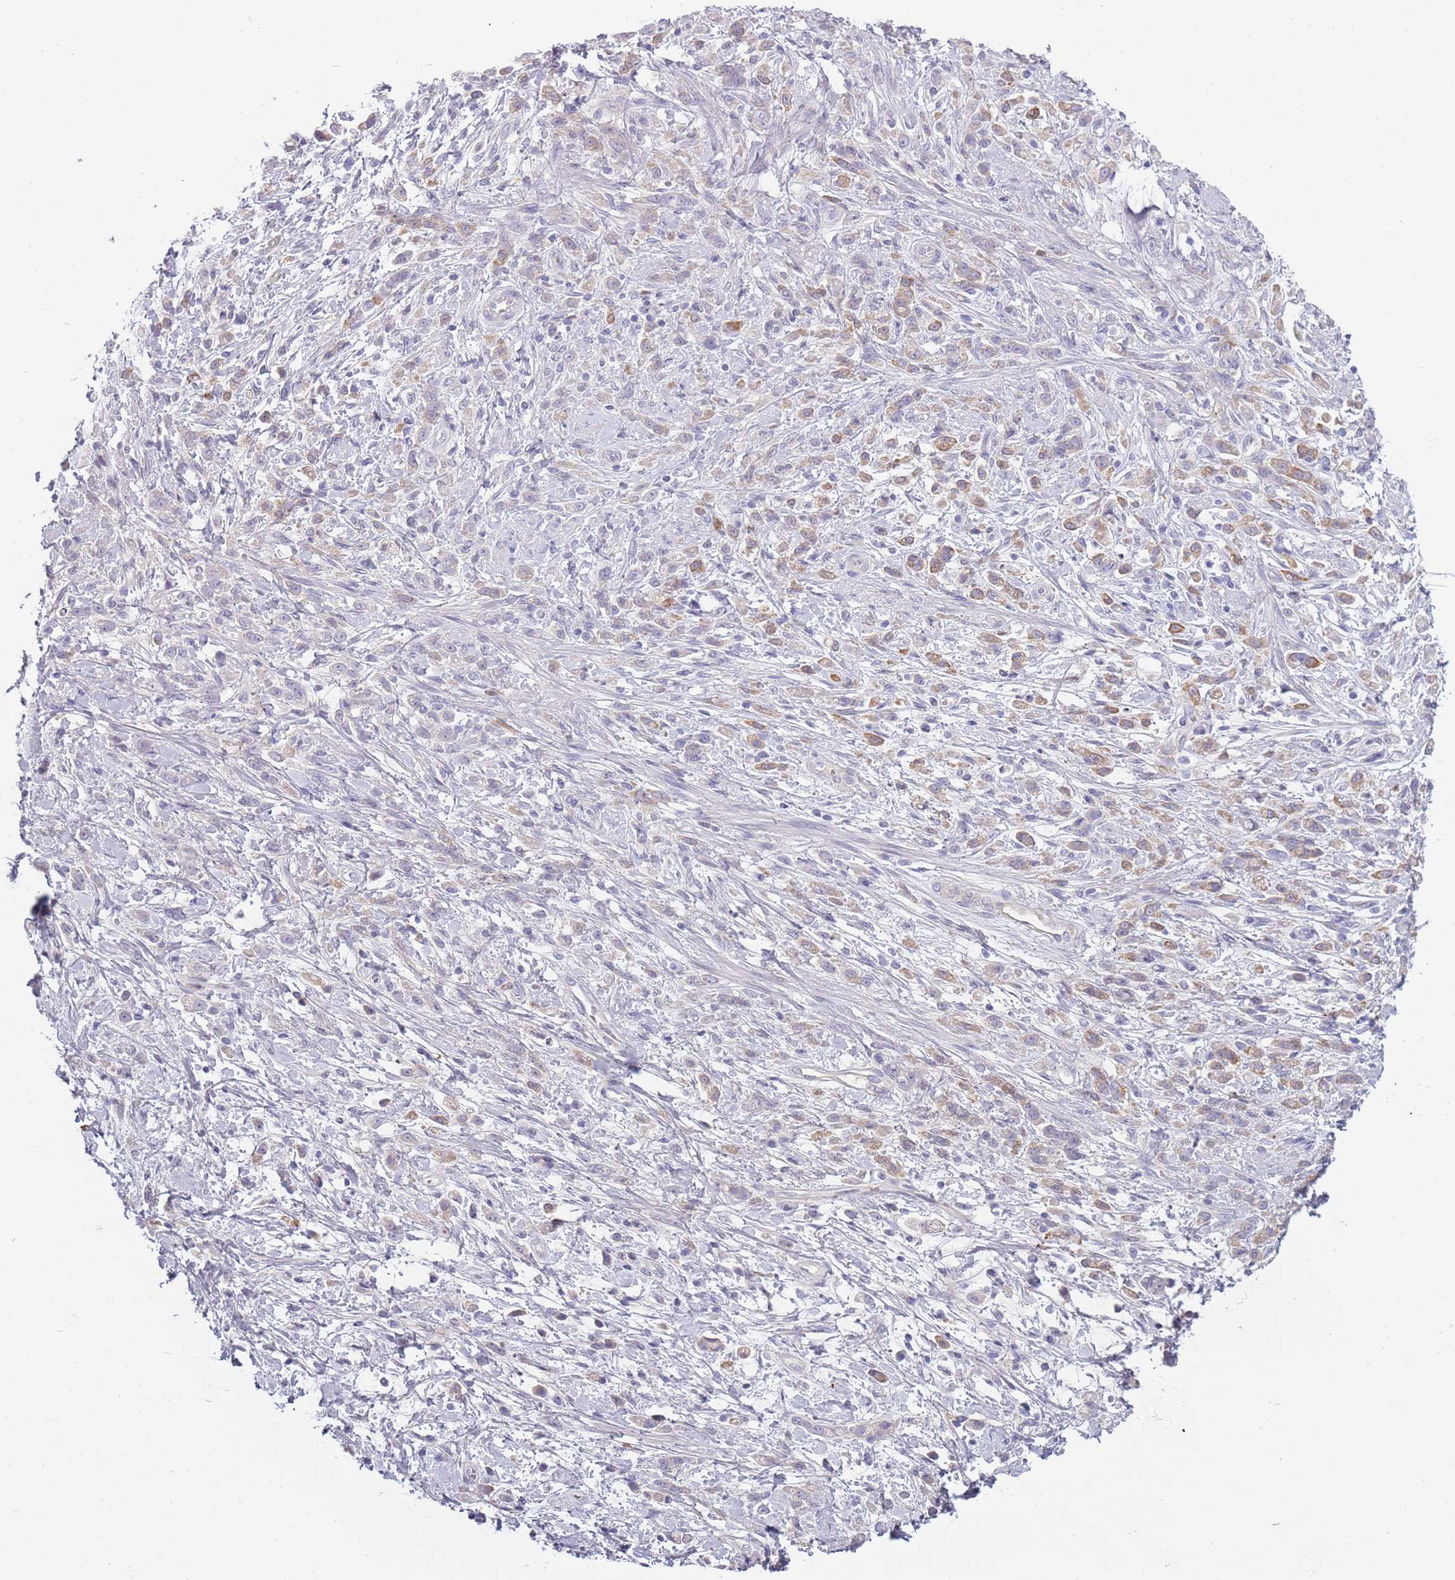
{"staining": {"intensity": "moderate", "quantity": "<25%", "location": "cytoplasmic/membranous"}, "tissue": "stomach cancer", "cell_type": "Tumor cells", "image_type": "cancer", "snomed": [{"axis": "morphology", "description": "Adenocarcinoma, NOS"}, {"axis": "topography", "description": "Stomach"}], "caption": "Stomach adenocarcinoma stained with a brown dye demonstrates moderate cytoplasmic/membranous positive positivity in about <25% of tumor cells.", "gene": "TNFRSF6B", "patient": {"sex": "female", "age": 60}}